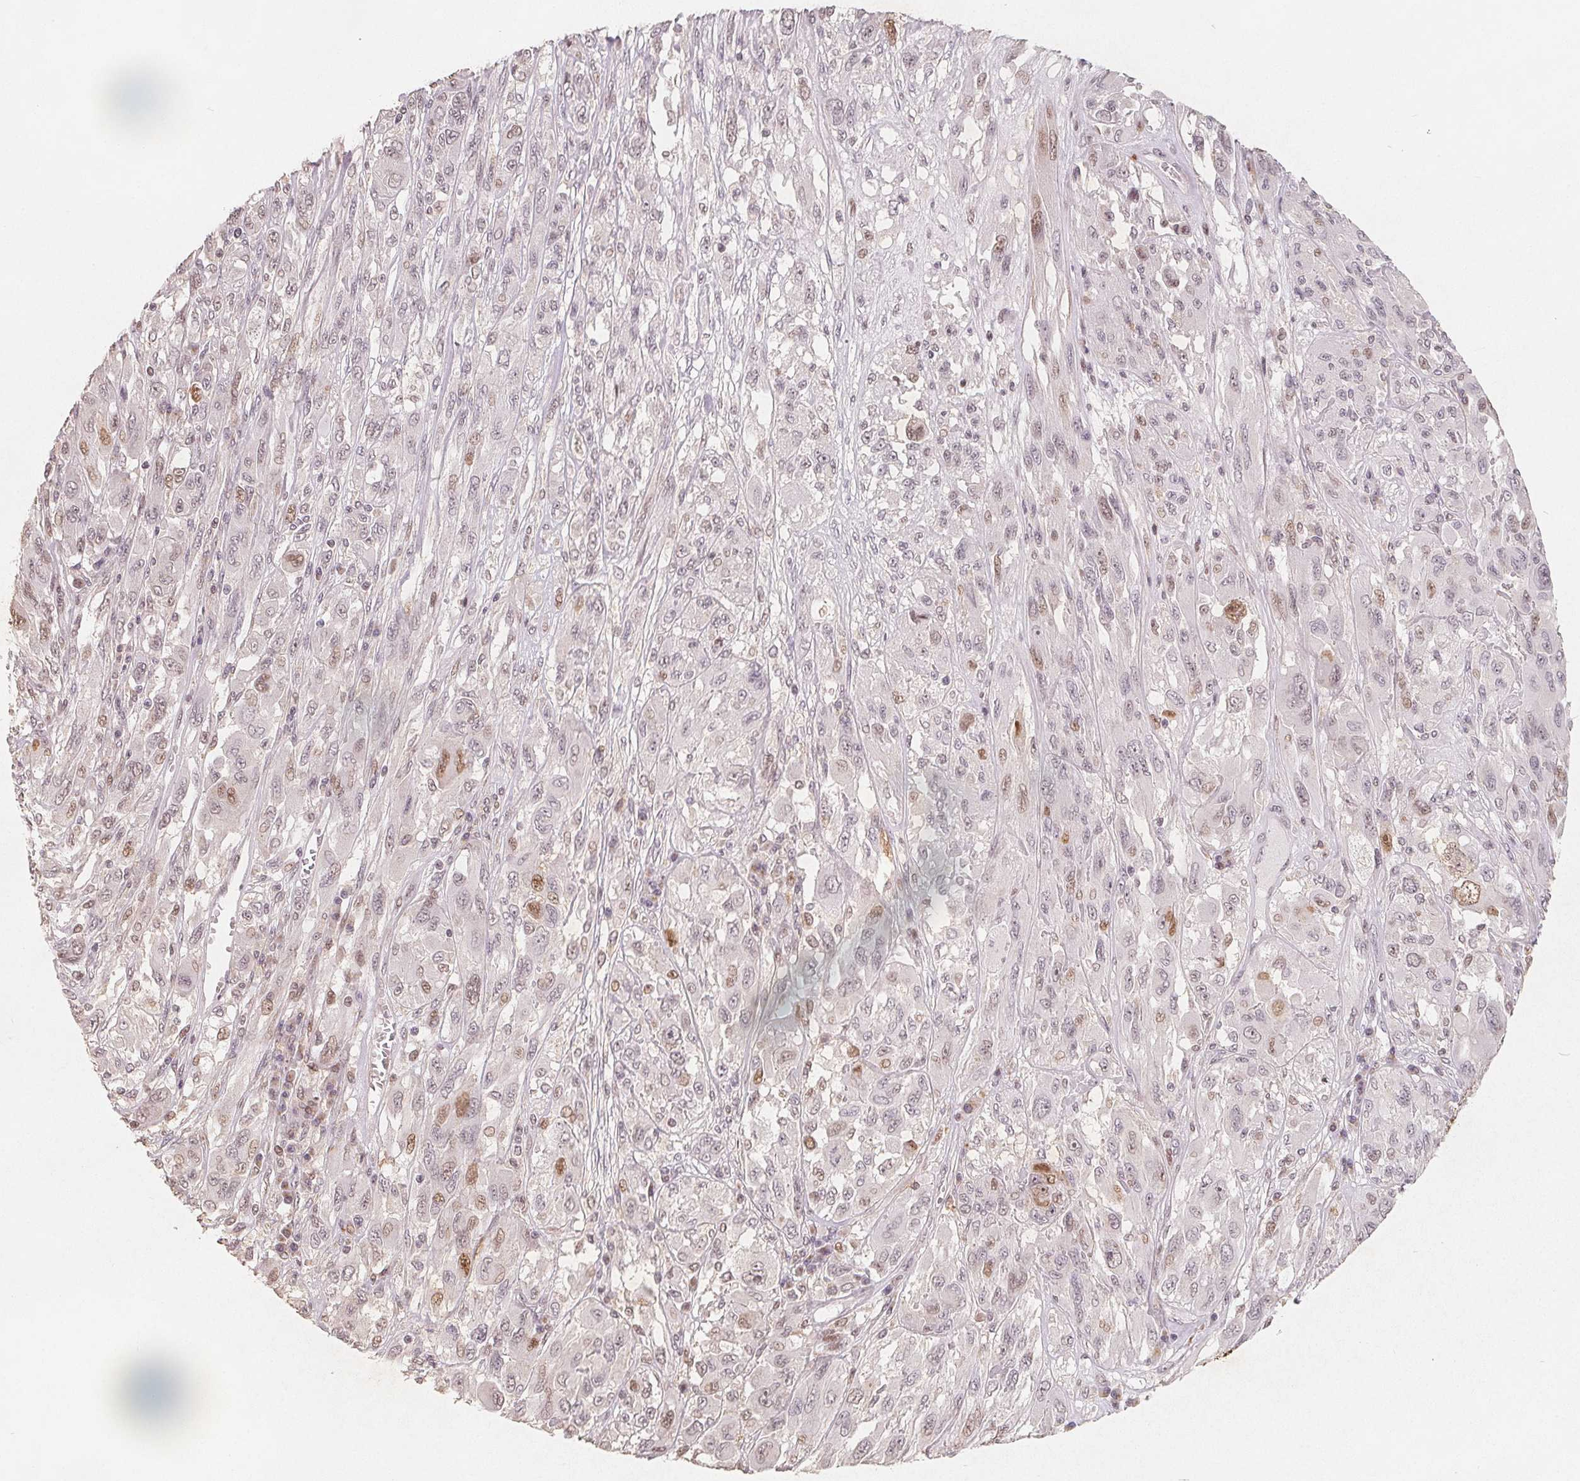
{"staining": {"intensity": "moderate", "quantity": "<25%", "location": "nuclear"}, "tissue": "melanoma", "cell_type": "Tumor cells", "image_type": "cancer", "snomed": [{"axis": "morphology", "description": "Malignant melanoma, NOS"}, {"axis": "topography", "description": "Skin"}], "caption": "Moderate nuclear staining for a protein is identified in approximately <25% of tumor cells of malignant melanoma using immunohistochemistry.", "gene": "CCDC138", "patient": {"sex": "female", "age": 91}}